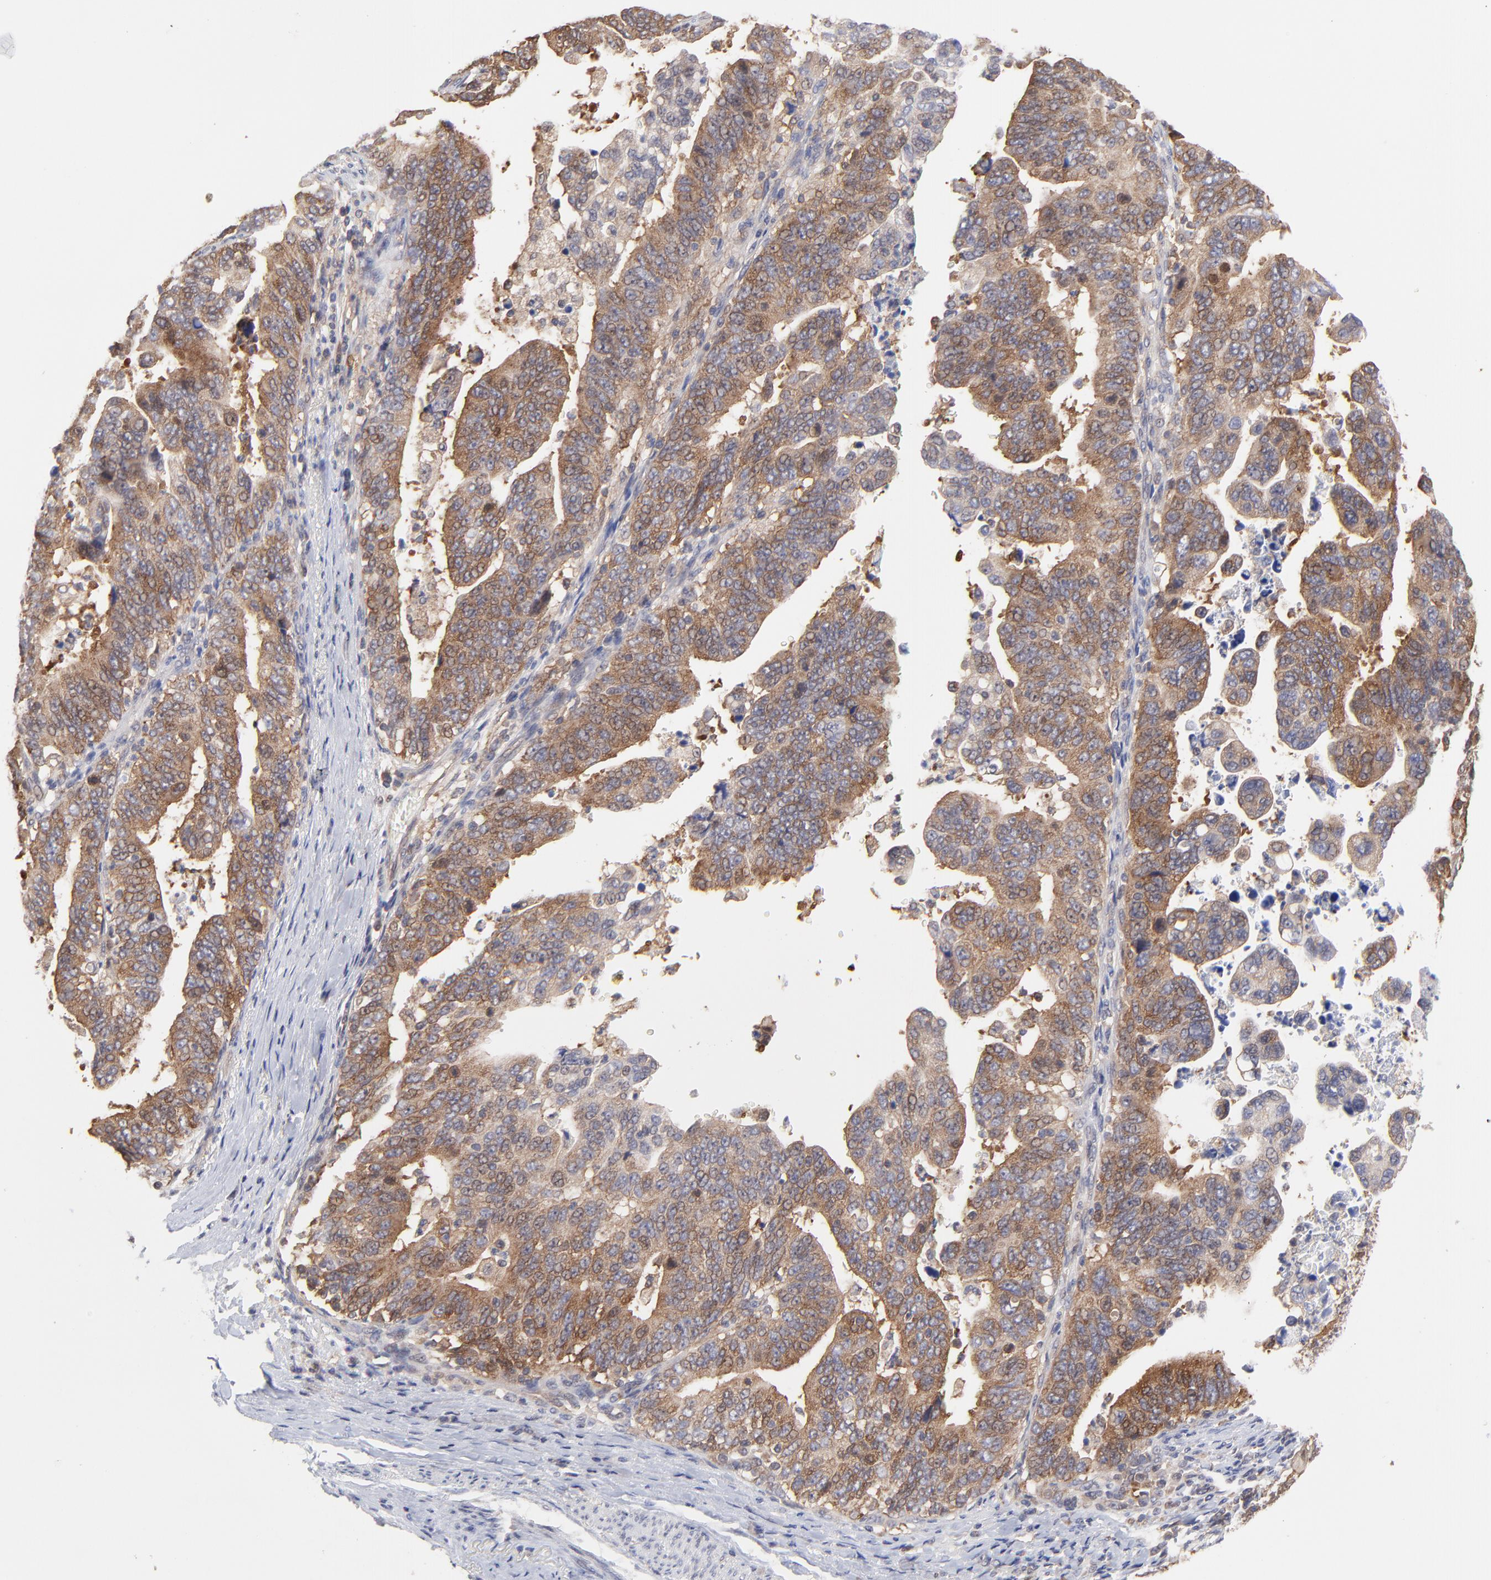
{"staining": {"intensity": "moderate", "quantity": ">75%", "location": "cytoplasmic/membranous"}, "tissue": "stomach cancer", "cell_type": "Tumor cells", "image_type": "cancer", "snomed": [{"axis": "morphology", "description": "Adenocarcinoma, NOS"}, {"axis": "topography", "description": "Stomach, upper"}], "caption": "The image reveals immunohistochemical staining of stomach cancer (adenocarcinoma). There is moderate cytoplasmic/membranous staining is identified in about >75% of tumor cells.", "gene": "GART", "patient": {"sex": "female", "age": 50}}